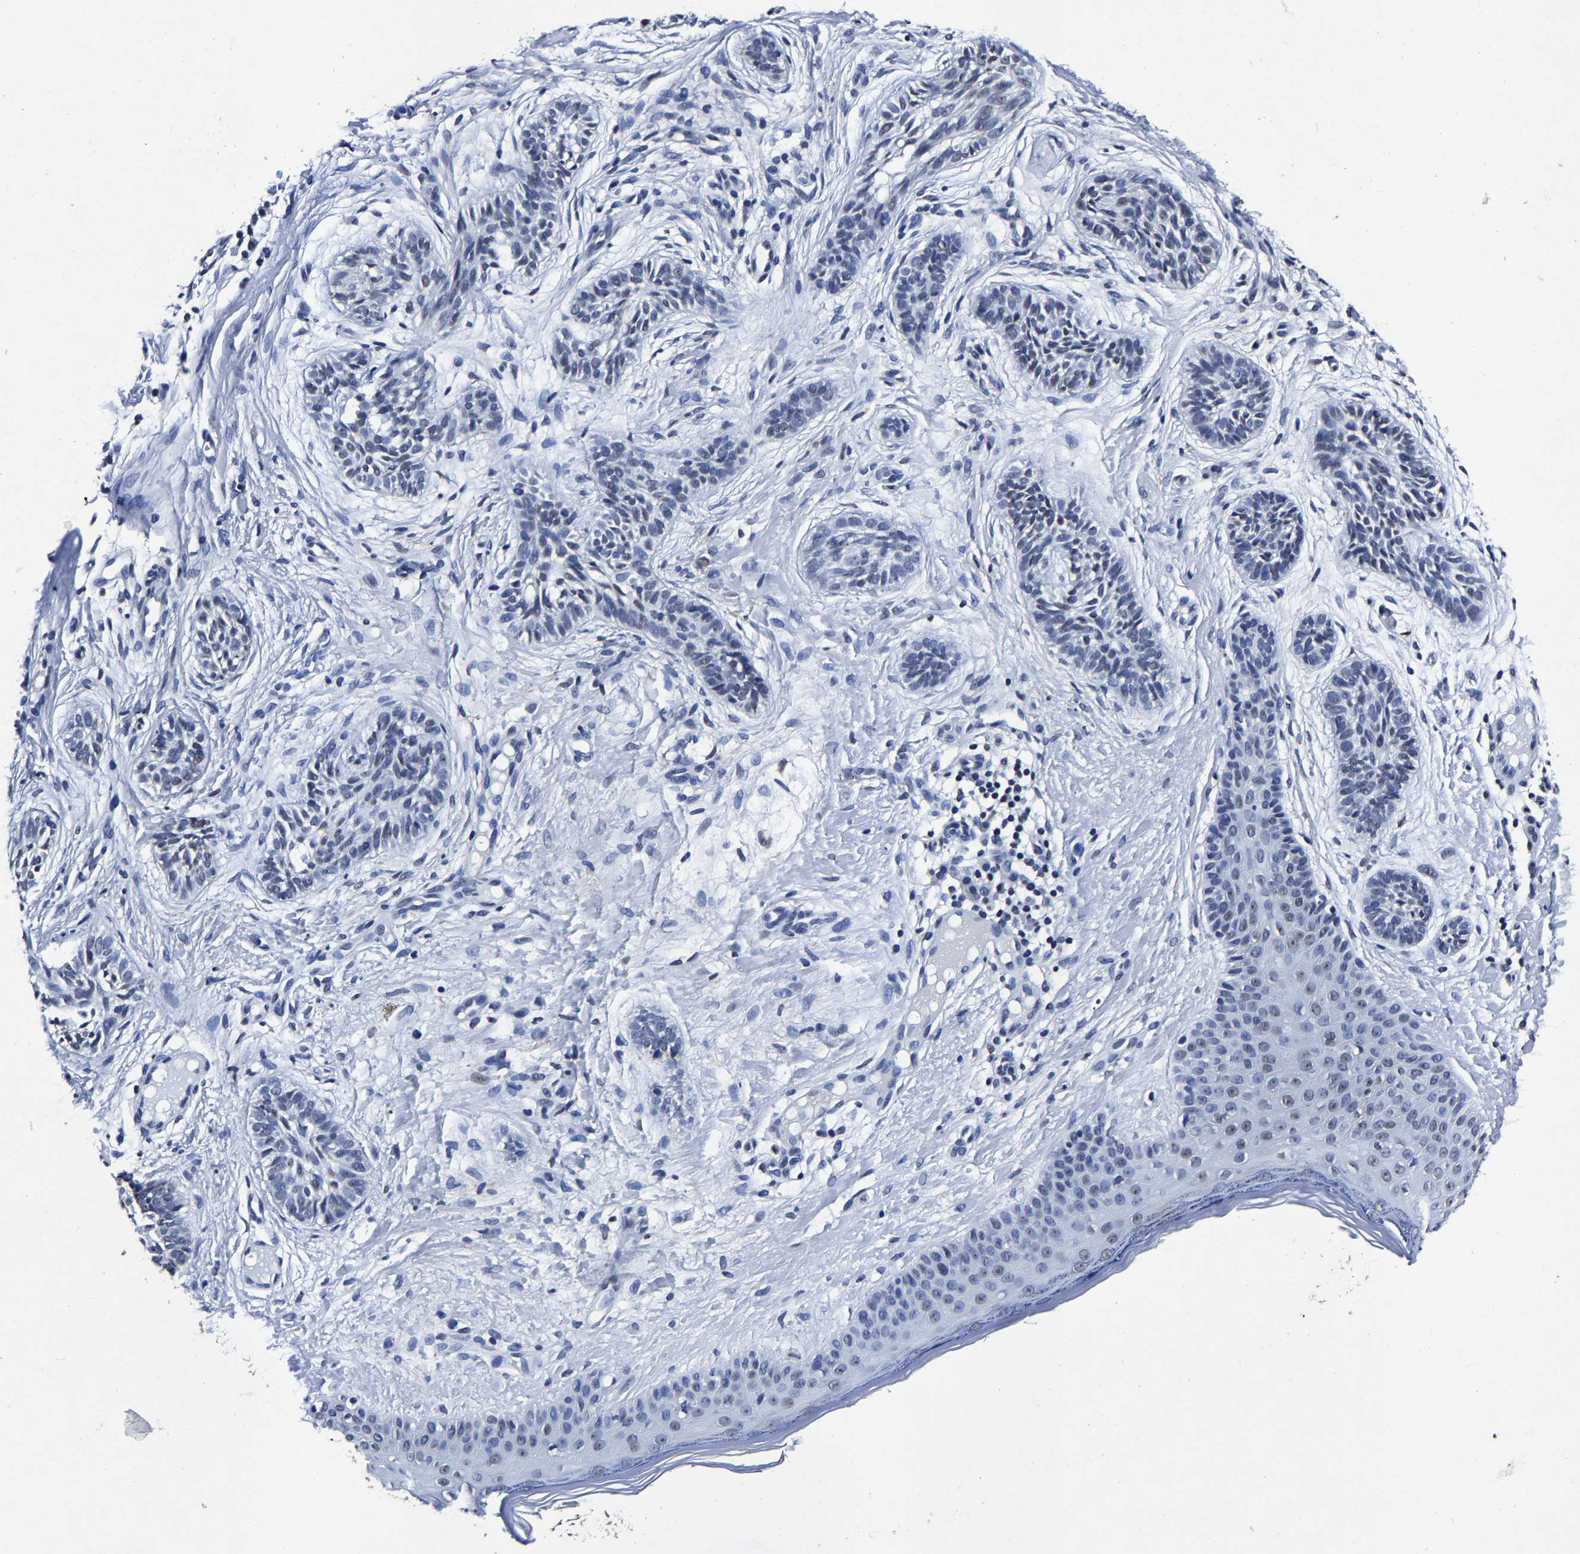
{"staining": {"intensity": "negative", "quantity": "none", "location": "none"}, "tissue": "skin cancer", "cell_type": "Tumor cells", "image_type": "cancer", "snomed": [{"axis": "morphology", "description": "Normal tissue, NOS"}, {"axis": "morphology", "description": "Basal cell carcinoma"}, {"axis": "topography", "description": "Skin"}], "caption": "Skin cancer was stained to show a protein in brown. There is no significant staining in tumor cells. Nuclei are stained in blue.", "gene": "RBM45", "patient": {"sex": "male", "age": 63}}